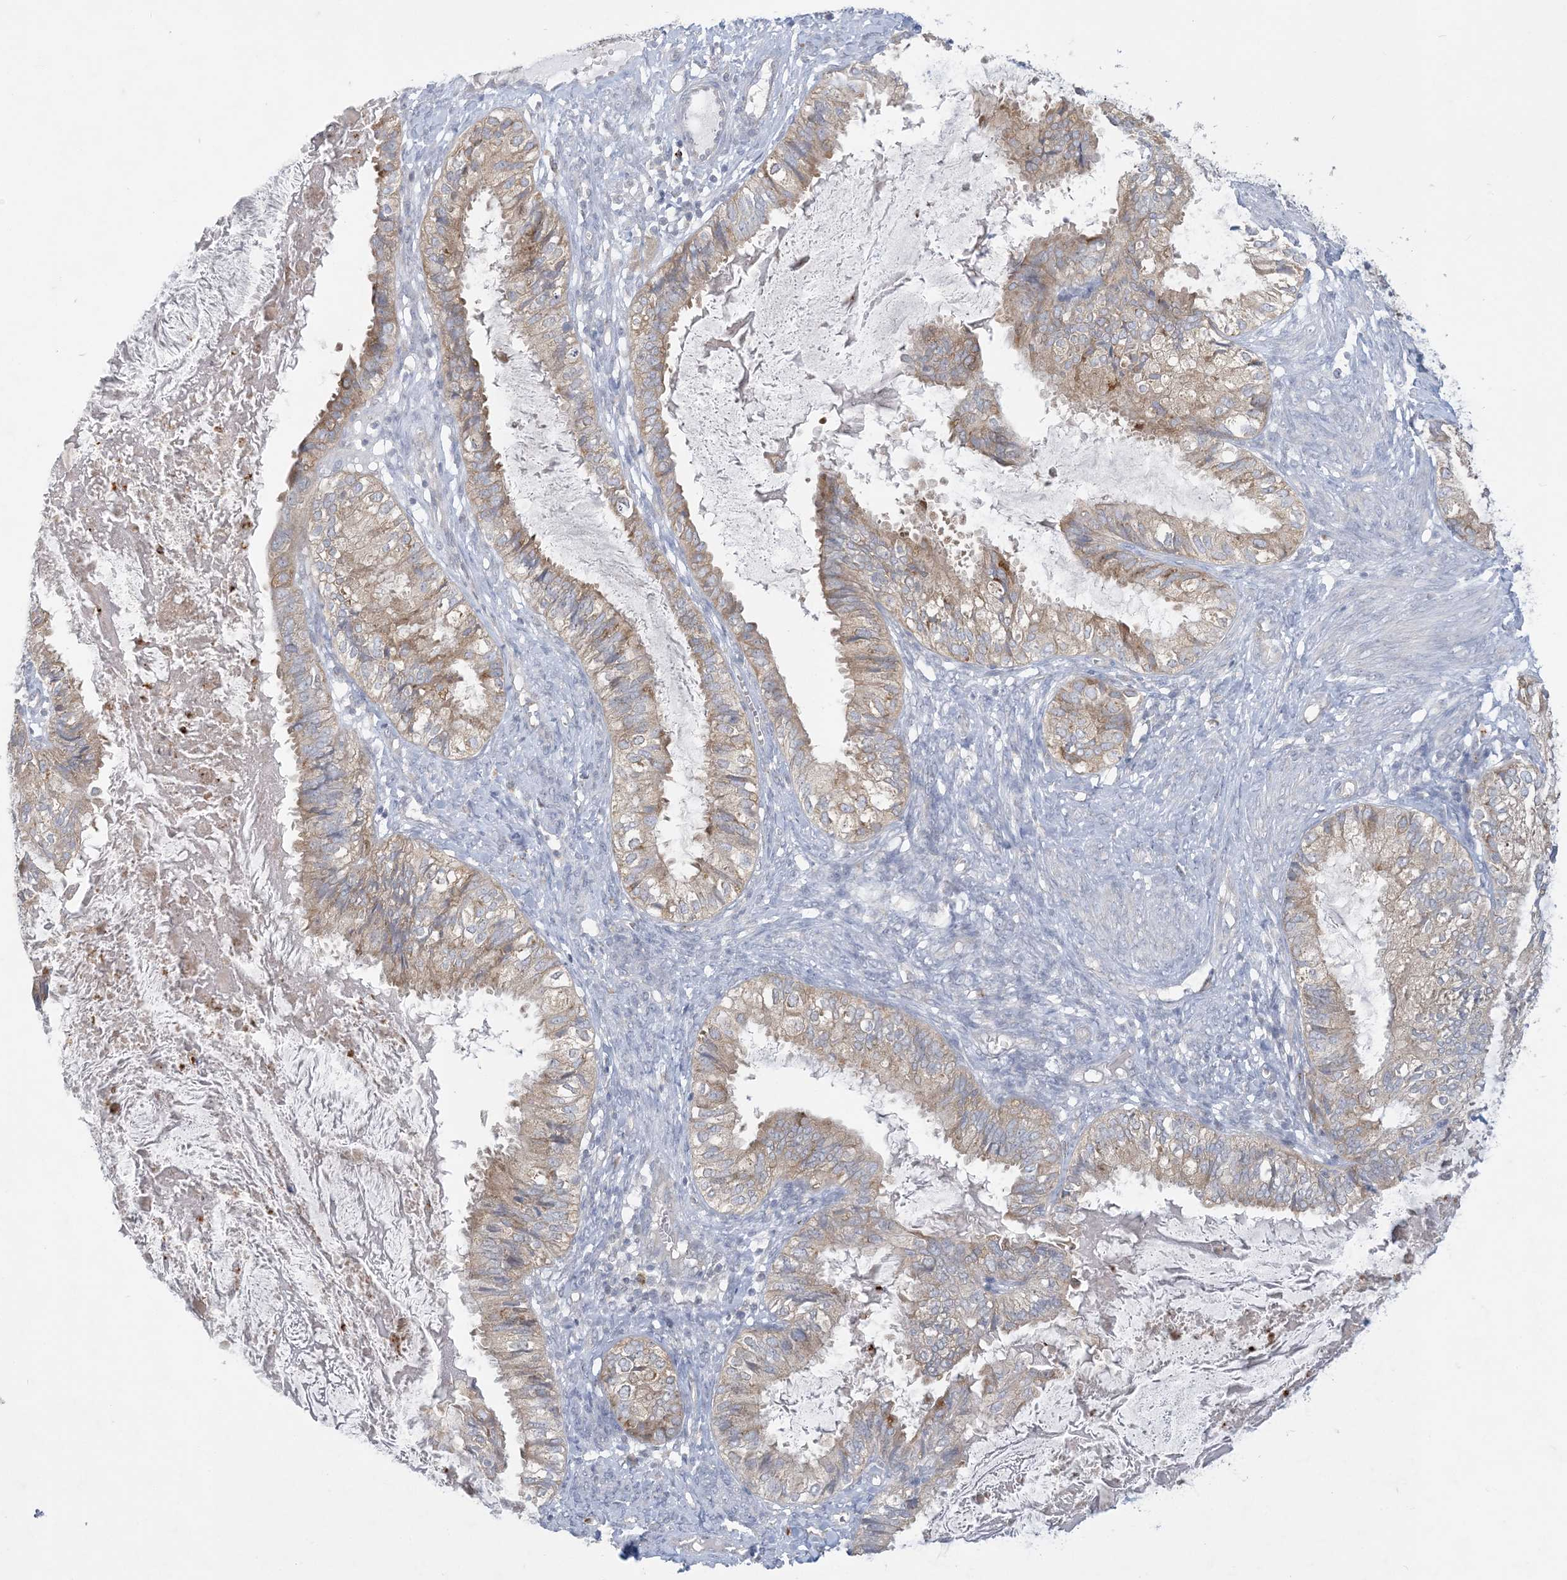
{"staining": {"intensity": "weak", "quantity": "25%-75%", "location": "cytoplasmic/membranous"}, "tissue": "cervical cancer", "cell_type": "Tumor cells", "image_type": "cancer", "snomed": [{"axis": "morphology", "description": "Normal tissue, NOS"}, {"axis": "morphology", "description": "Adenocarcinoma, NOS"}, {"axis": "topography", "description": "Cervix"}, {"axis": "topography", "description": "Endometrium"}], "caption": "A brown stain shows weak cytoplasmic/membranous positivity of a protein in human cervical adenocarcinoma tumor cells. The staining is performed using DAB (3,3'-diaminobenzidine) brown chromogen to label protein expression. The nuclei are counter-stained blue using hematoxylin.", "gene": "KIF3A", "patient": {"sex": "female", "age": 86}}